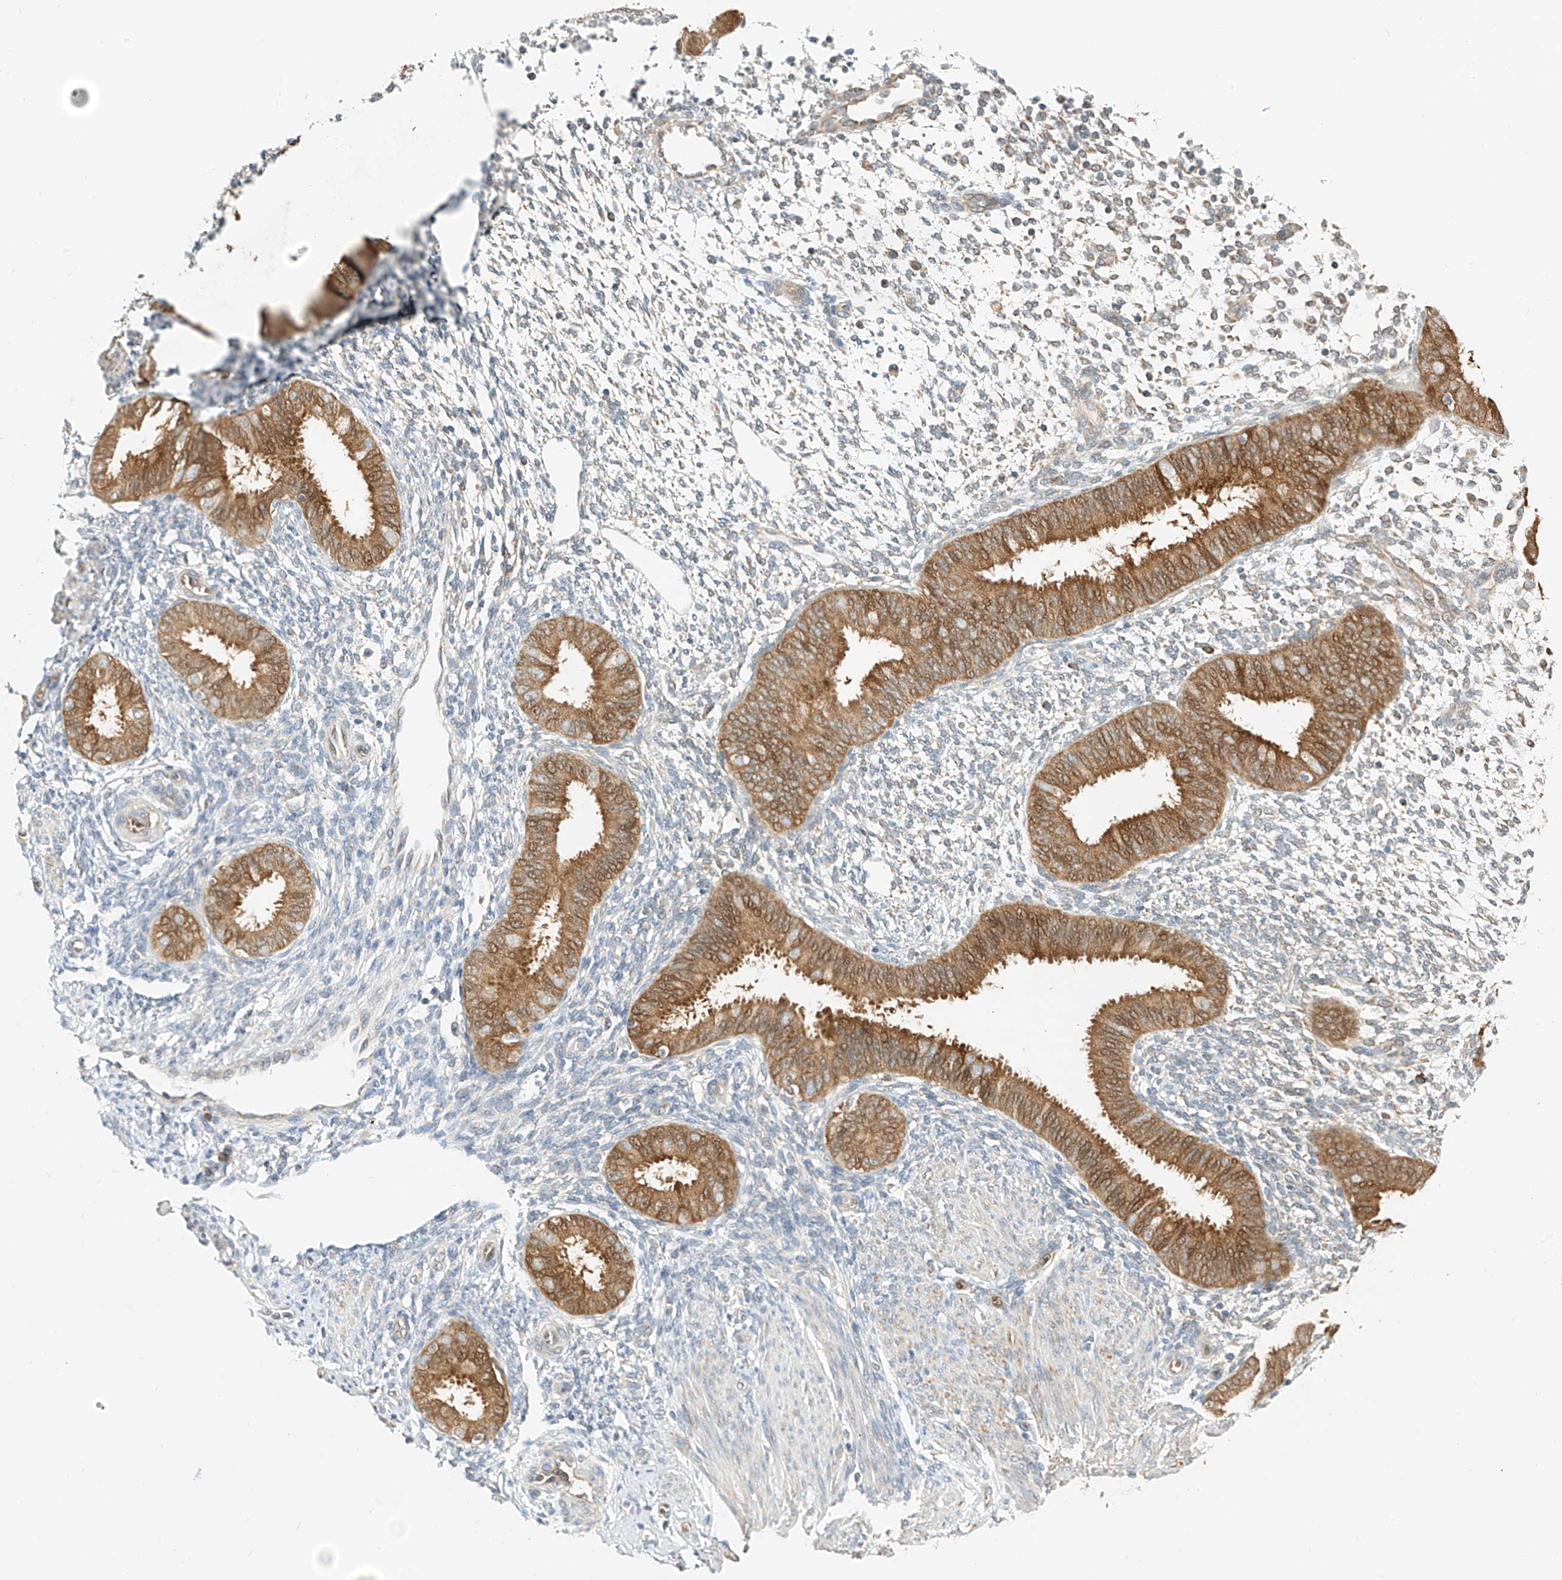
{"staining": {"intensity": "negative", "quantity": "none", "location": "none"}, "tissue": "endometrium", "cell_type": "Cells in endometrial stroma", "image_type": "normal", "snomed": [{"axis": "morphology", "description": "Normal tissue, NOS"}, {"axis": "topography", "description": "Uterus"}, {"axis": "topography", "description": "Endometrium"}], "caption": "IHC of normal human endometrium shows no expression in cells in endometrial stroma.", "gene": "PPA2", "patient": {"sex": "female", "age": 48}}